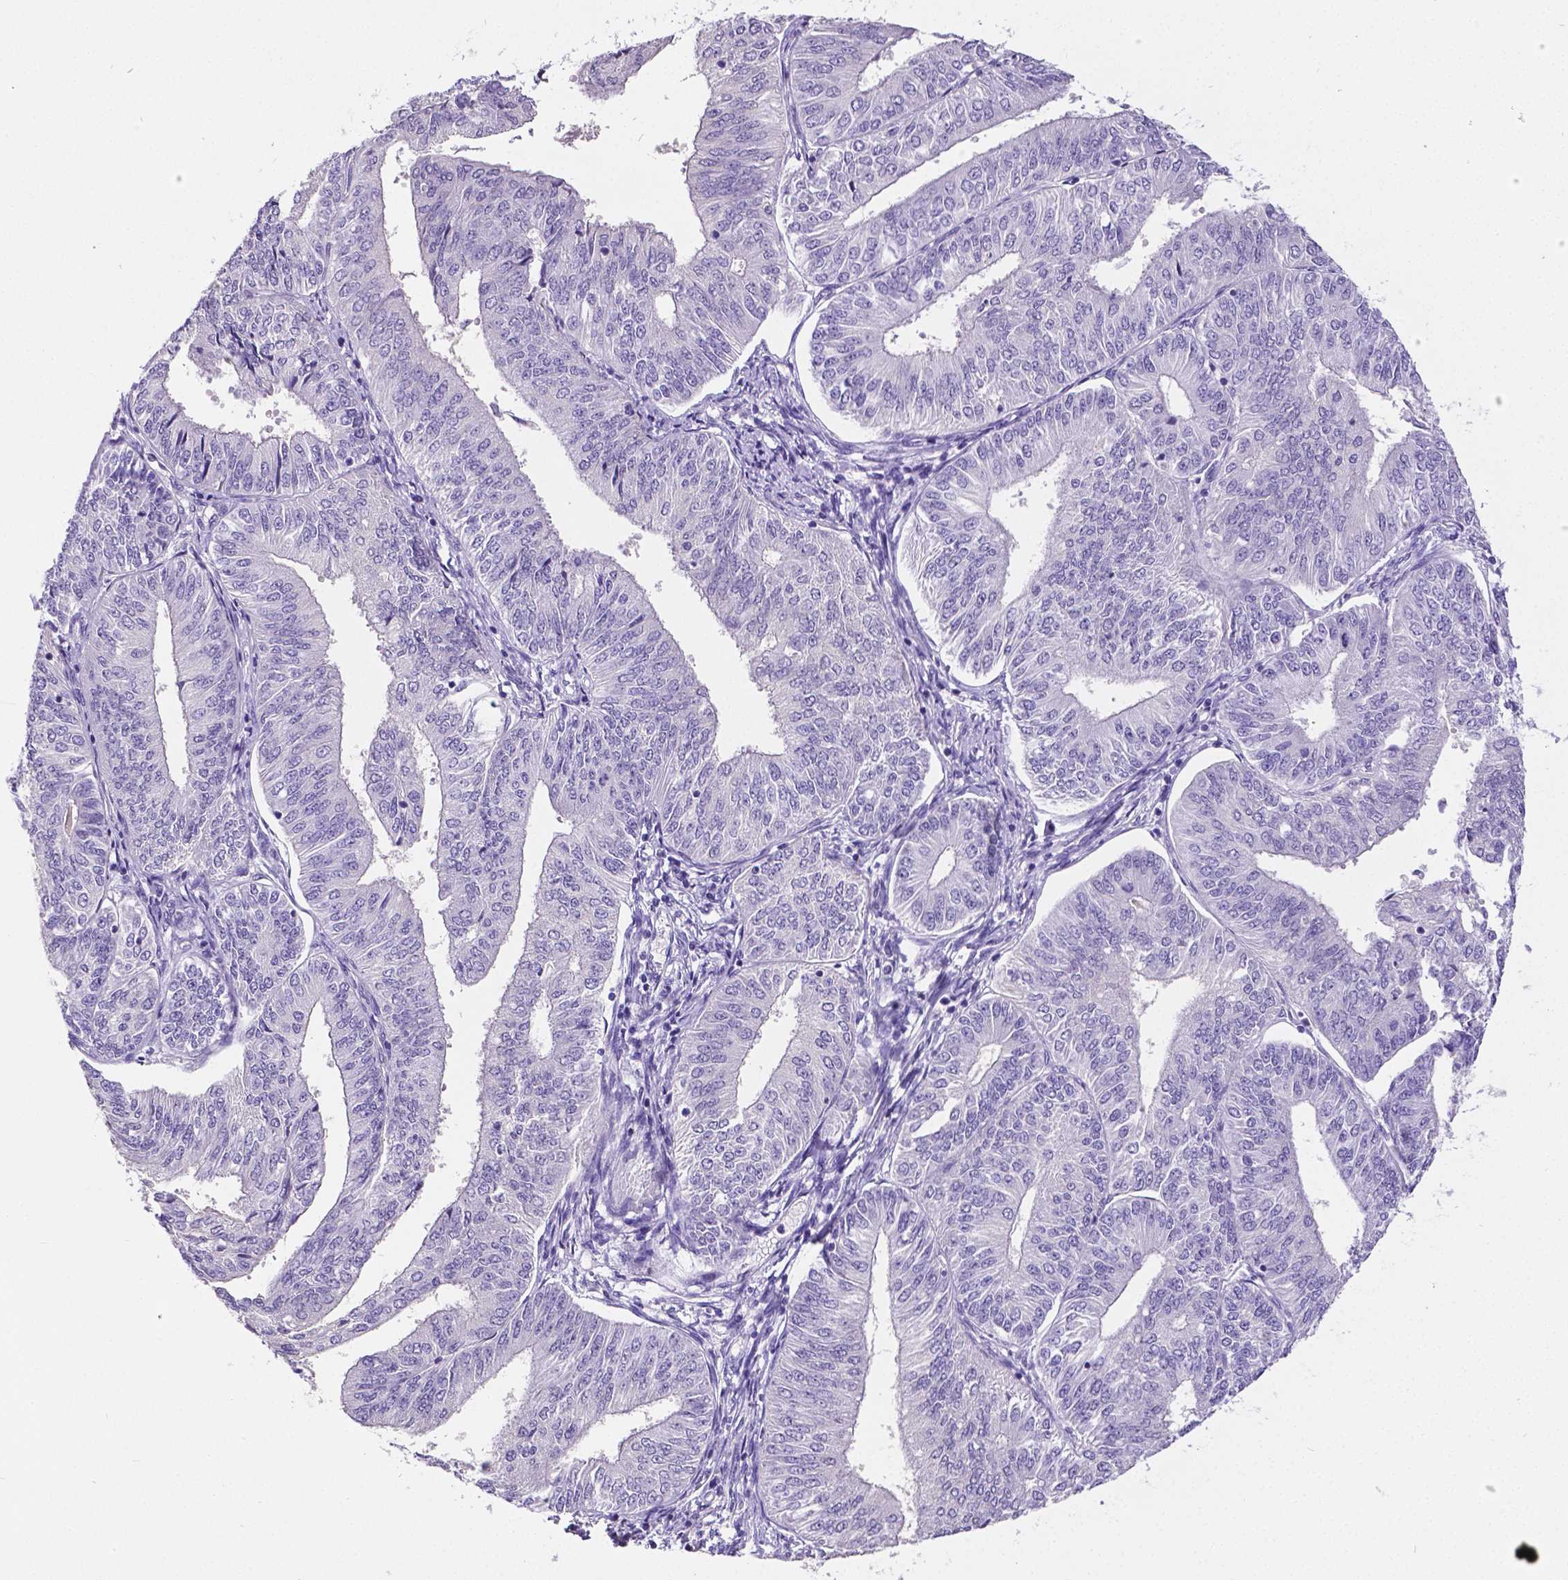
{"staining": {"intensity": "negative", "quantity": "none", "location": "none"}, "tissue": "endometrial cancer", "cell_type": "Tumor cells", "image_type": "cancer", "snomed": [{"axis": "morphology", "description": "Adenocarcinoma, NOS"}, {"axis": "topography", "description": "Endometrium"}], "caption": "Immunohistochemical staining of adenocarcinoma (endometrial) displays no significant staining in tumor cells. (DAB (3,3'-diaminobenzidine) IHC visualized using brightfield microscopy, high magnification).", "gene": "SATB2", "patient": {"sex": "female", "age": 58}}